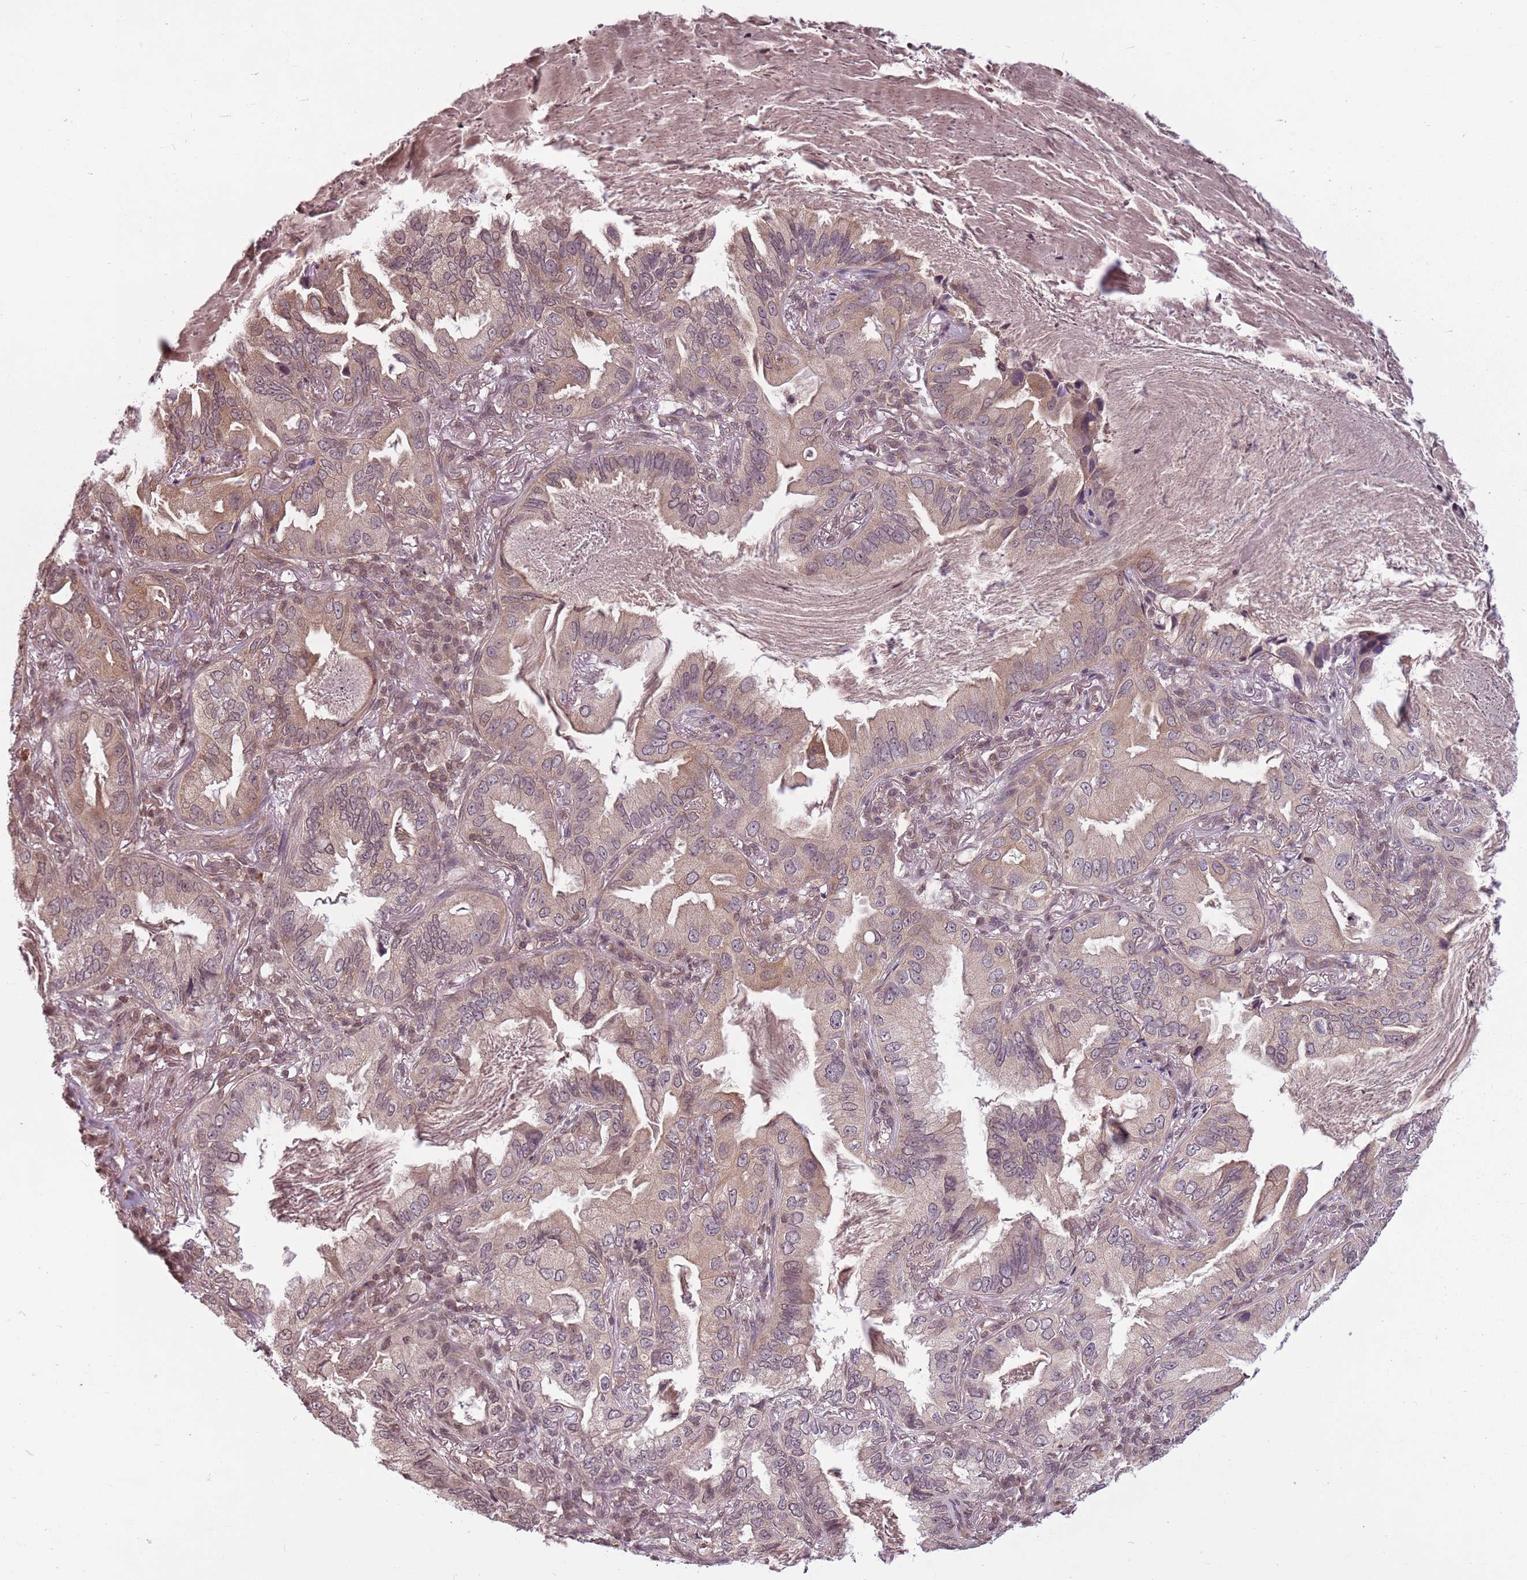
{"staining": {"intensity": "moderate", "quantity": "<25%", "location": "cytoplasmic/membranous,nuclear"}, "tissue": "lung cancer", "cell_type": "Tumor cells", "image_type": "cancer", "snomed": [{"axis": "morphology", "description": "Adenocarcinoma, NOS"}, {"axis": "topography", "description": "Lung"}], "caption": "Immunohistochemistry (IHC) staining of adenocarcinoma (lung), which shows low levels of moderate cytoplasmic/membranous and nuclear staining in approximately <25% of tumor cells indicating moderate cytoplasmic/membranous and nuclear protein expression. The staining was performed using DAB (brown) for protein detection and nuclei were counterstained in hematoxylin (blue).", "gene": "CAPN9", "patient": {"sex": "female", "age": 69}}